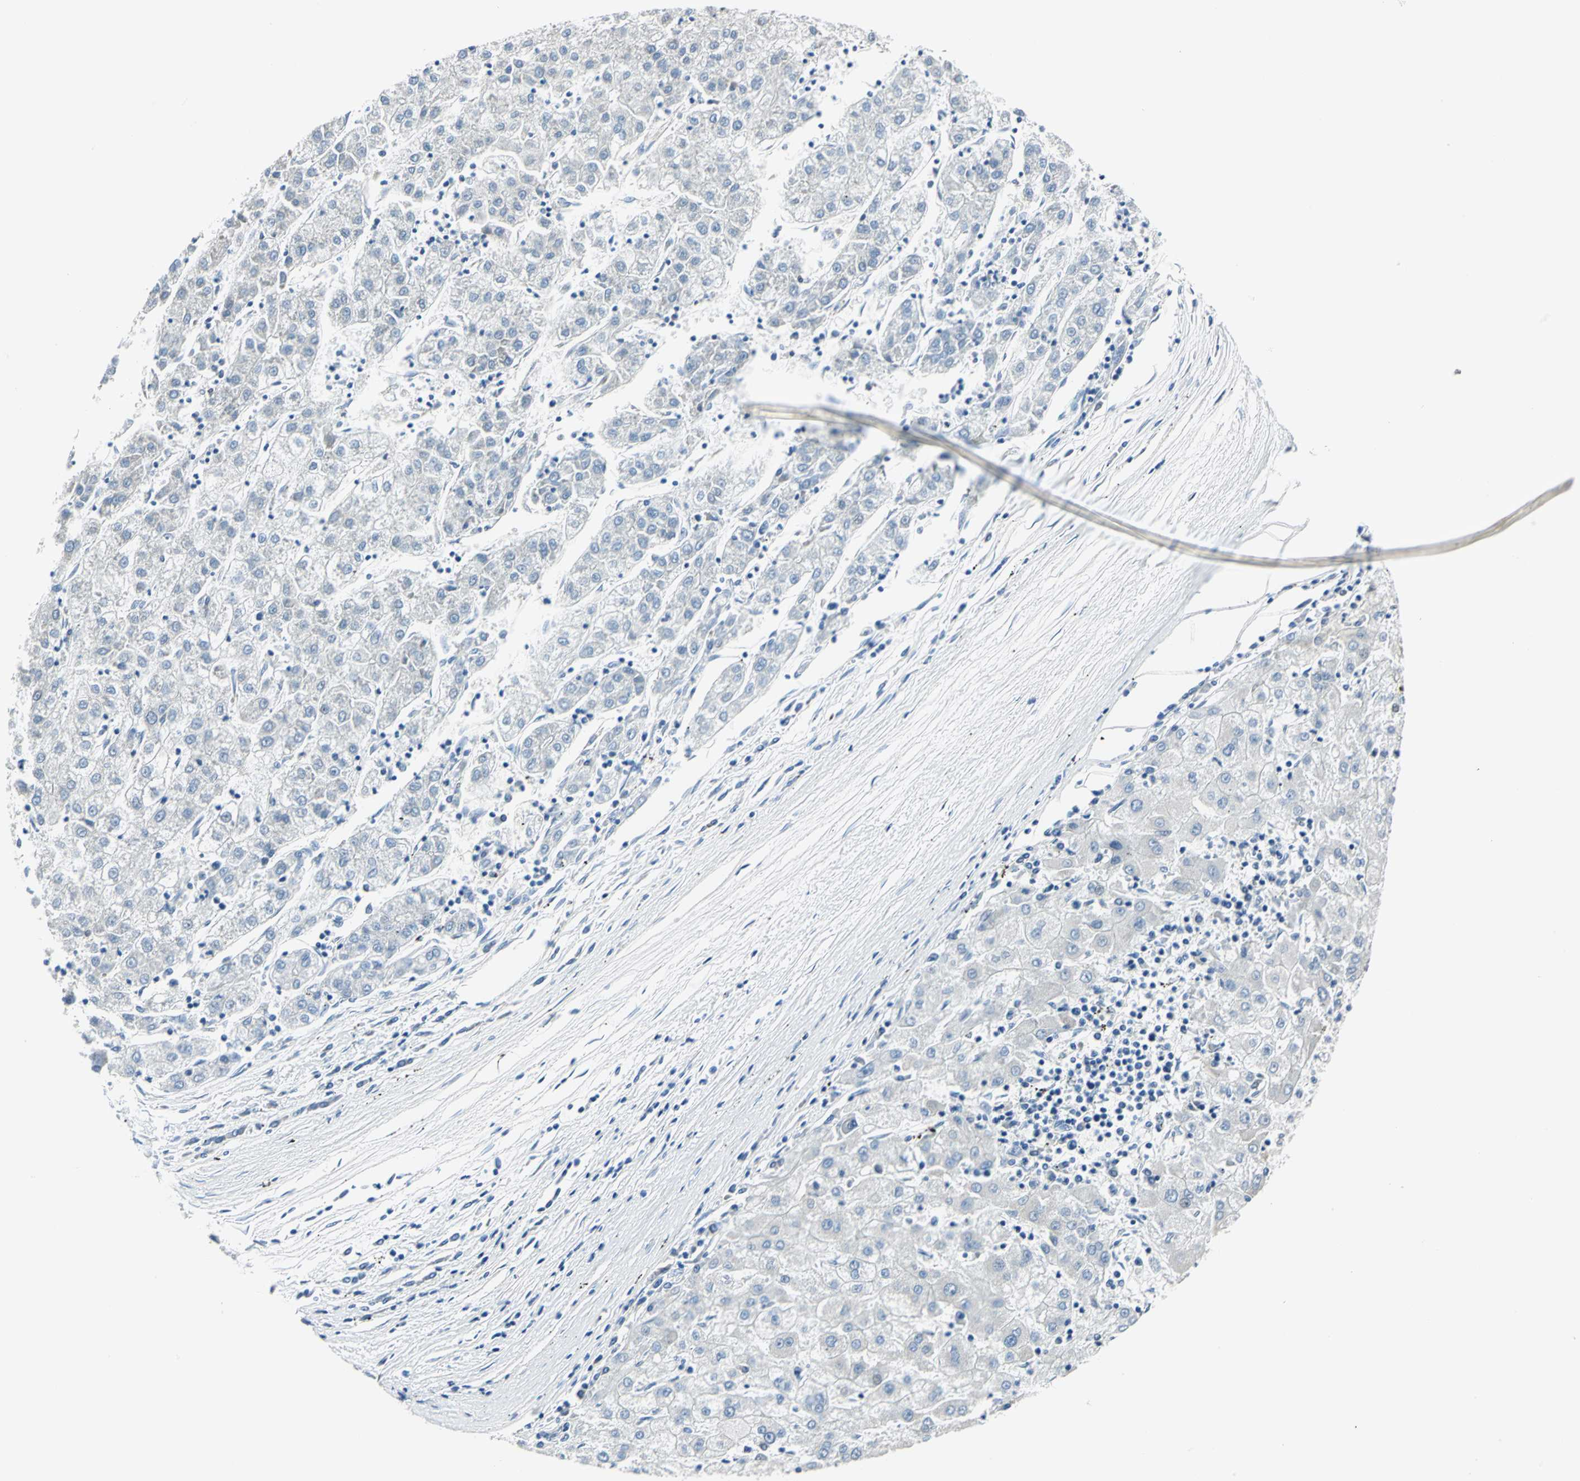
{"staining": {"intensity": "negative", "quantity": "none", "location": "none"}, "tissue": "liver cancer", "cell_type": "Tumor cells", "image_type": "cancer", "snomed": [{"axis": "morphology", "description": "Carcinoma, Hepatocellular, NOS"}, {"axis": "topography", "description": "Liver"}], "caption": "High magnification brightfield microscopy of liver hepatocellular carcinoma stained with DAB (brown) and counterstained with hematoxylin (blue): tumor cells show no significant staining.", "gene": "TRIM25", "patient": {"sex": "male", "age": 72}}